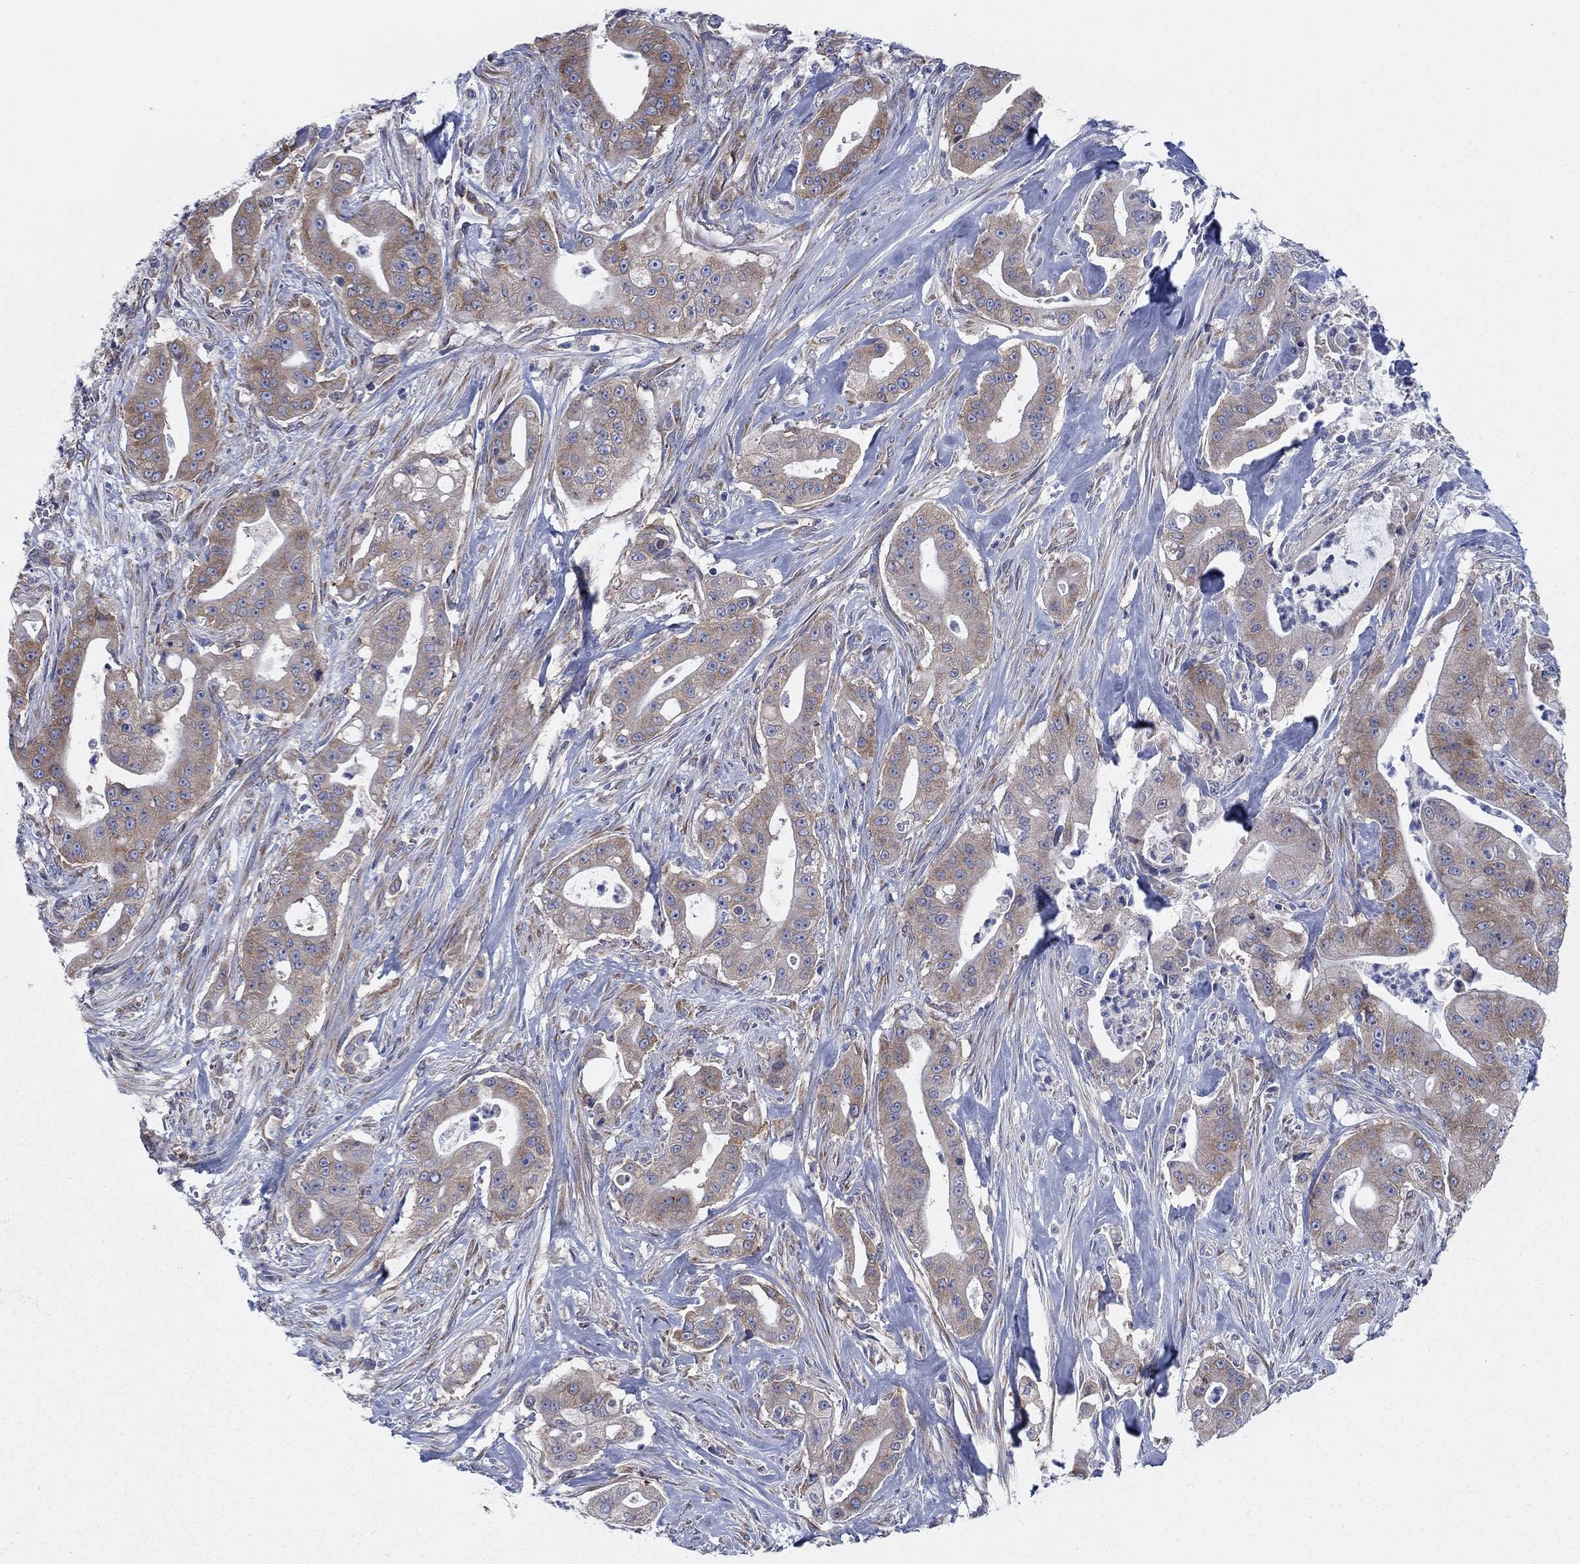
{"staining": {"intensity": "moderate", "quantity": "25%-75%", "location": "cytoplasmic/membranous"}, "tissue": "pancreatic cancer", "cell_type": "Tumor cells", "image_type": "cancer", "snomed": [{"axis": "morphology", "description": "Normal tissue, NOS"}, {"axis": "morphology", "description": "Inflammation, NOS"}, {"axis": "morphology", "description": "Adenocarcinoma, NOS"}, {"axis": "topography", "description": "Pancreas"}], "caption": "Immunohistochemical staining of human pancreatic cancer (adenocarcinoma) reveals moderate cytoplasmic/membranous protein expression in approximately 25%-75% of tumor cells.", "gene": "TMEM59", "patient": {"sex": "male", "age": 57}}